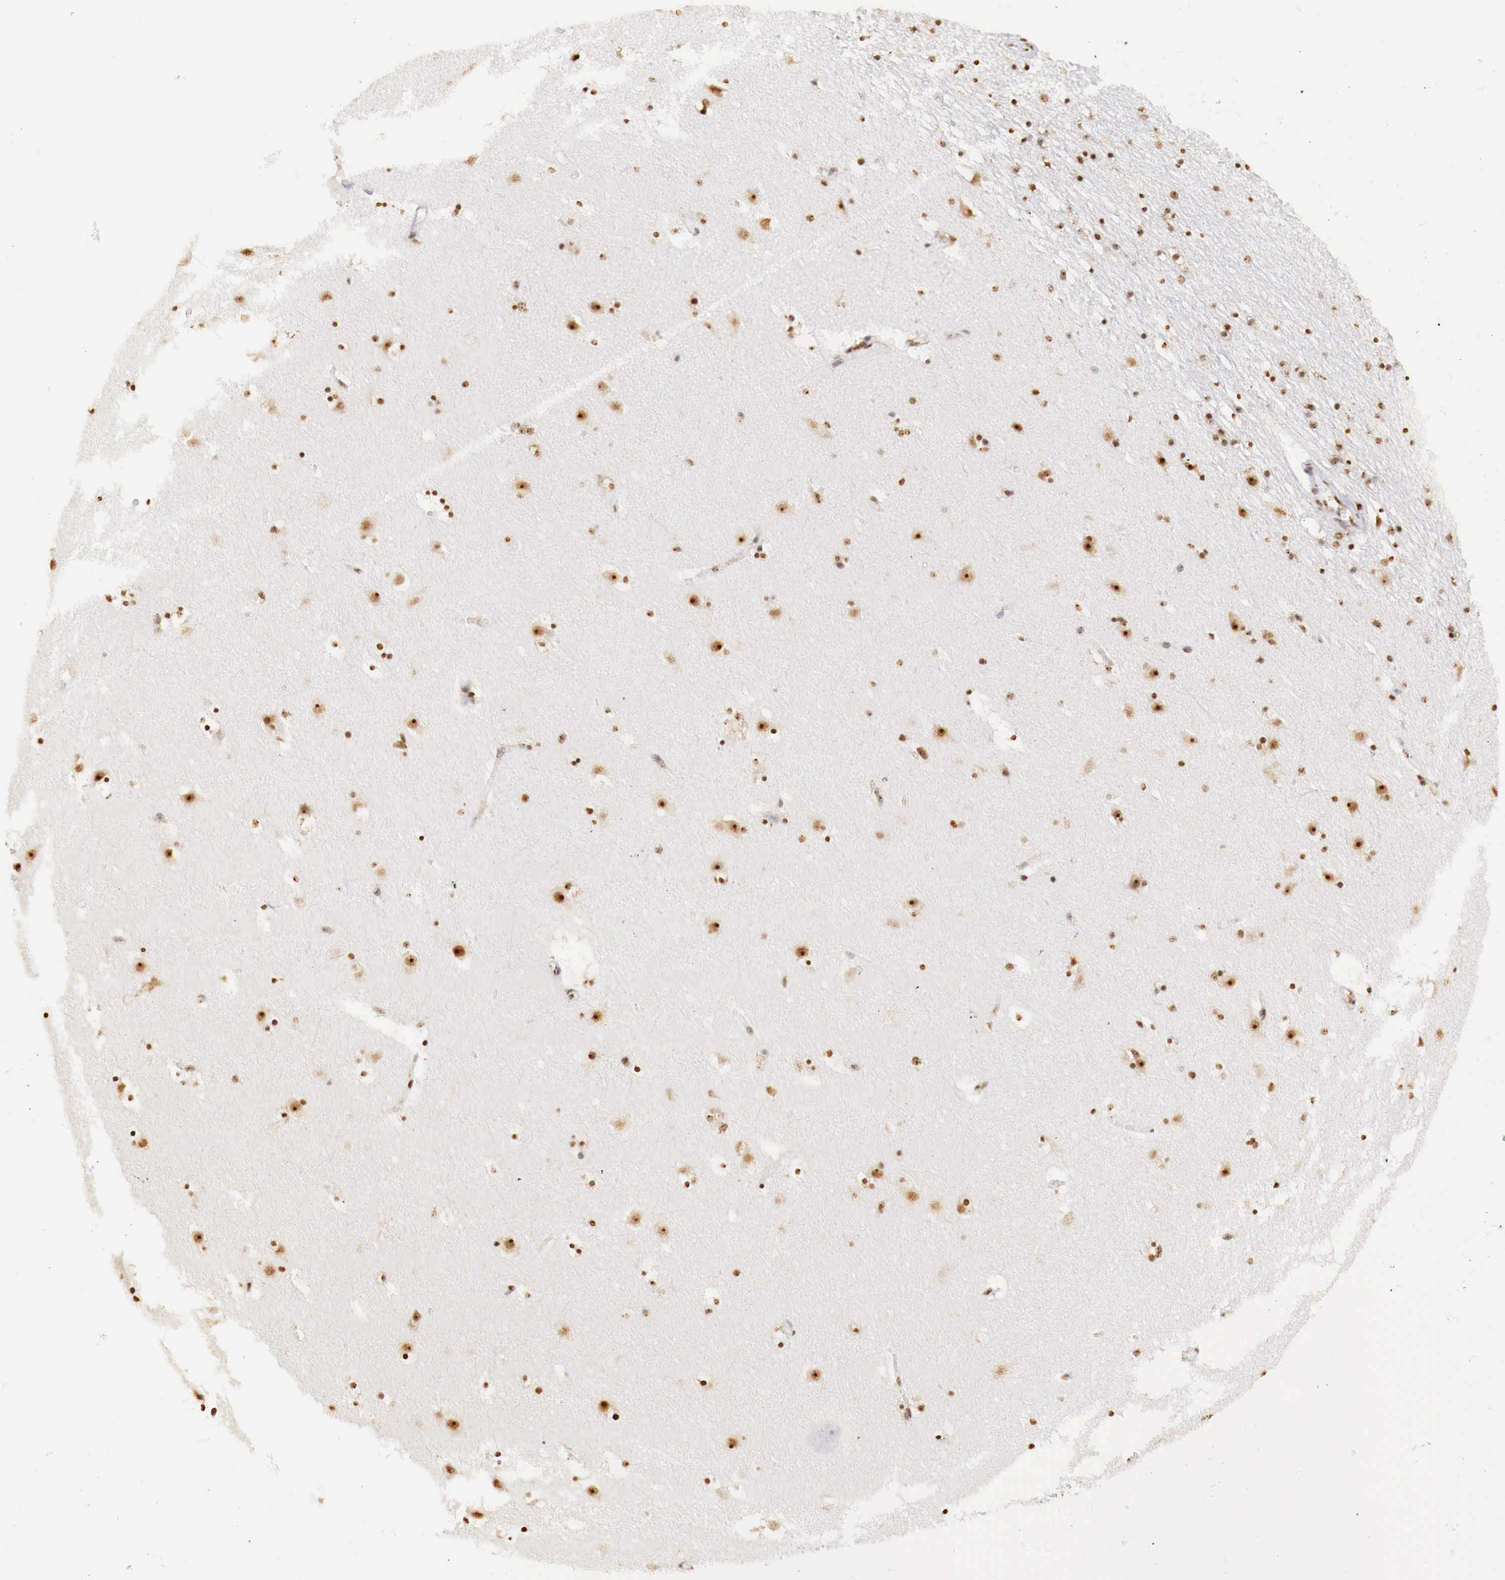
{"staining": {"intensity": "strong", "quantity": ">75%", "location": "nuclear"}, "tissue": "caudate", "cell_type": "Glial cells", "image_type": "normal", "snomed": [{"axis": "morphology", "description": "Normal tissue, NOS"}, {"axis": "topography", "description": "Lateral ventricle wall"}], "caption": "Immunohistochemical staining of benign caudate demonstrates strong nuclear protein staining in approximately >75% of glial cells.", "gene": "DKC1", "patient": {"sex": "male", "age": 45}}